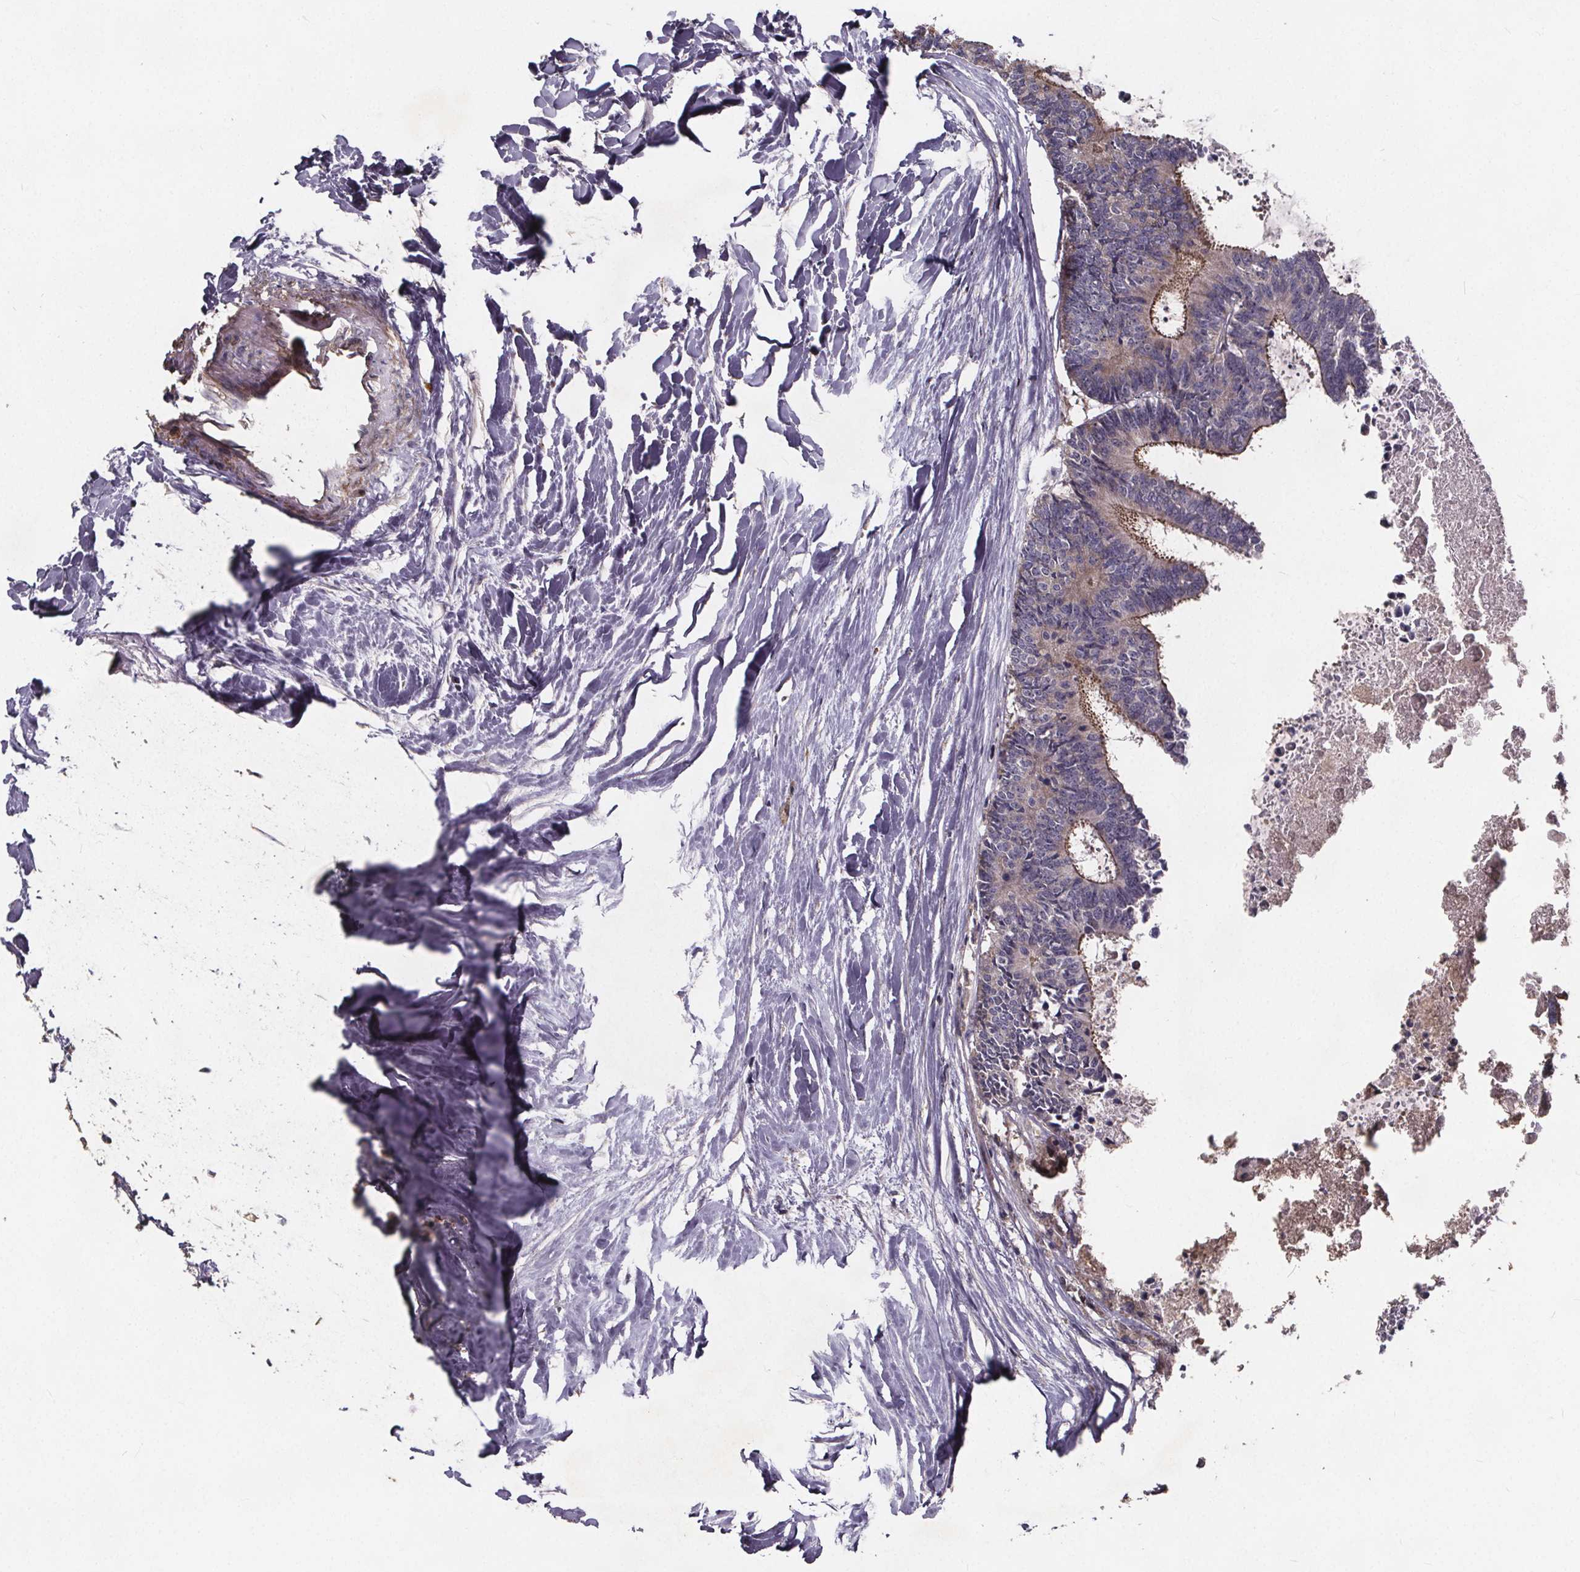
{"staining": {"intensity": "moderate", "quantity": "<25%", "location": "cytoplasmic/membranous"}, "tissue": "colorectal cancer", "cell_type": "Tumor cells", "image_type": "cancer", "snomed": [{"axis": "morphology", "description": "Adenocarcinoma, NOS"}, {"axis": "topography", "description": "Colon"}, {"axis": "topography", "description": "Rectum"}], "caption": "Protein staining of adenocarcinoma (colorectal) tissue displays moderate cytoplasmic/membranous staining in about <25% of tumor cells. The protein is shown in brown color, while the nuclei are stained blue.", "gene": "YME1L1", "patient": {"sex": "male", "age": 57}}